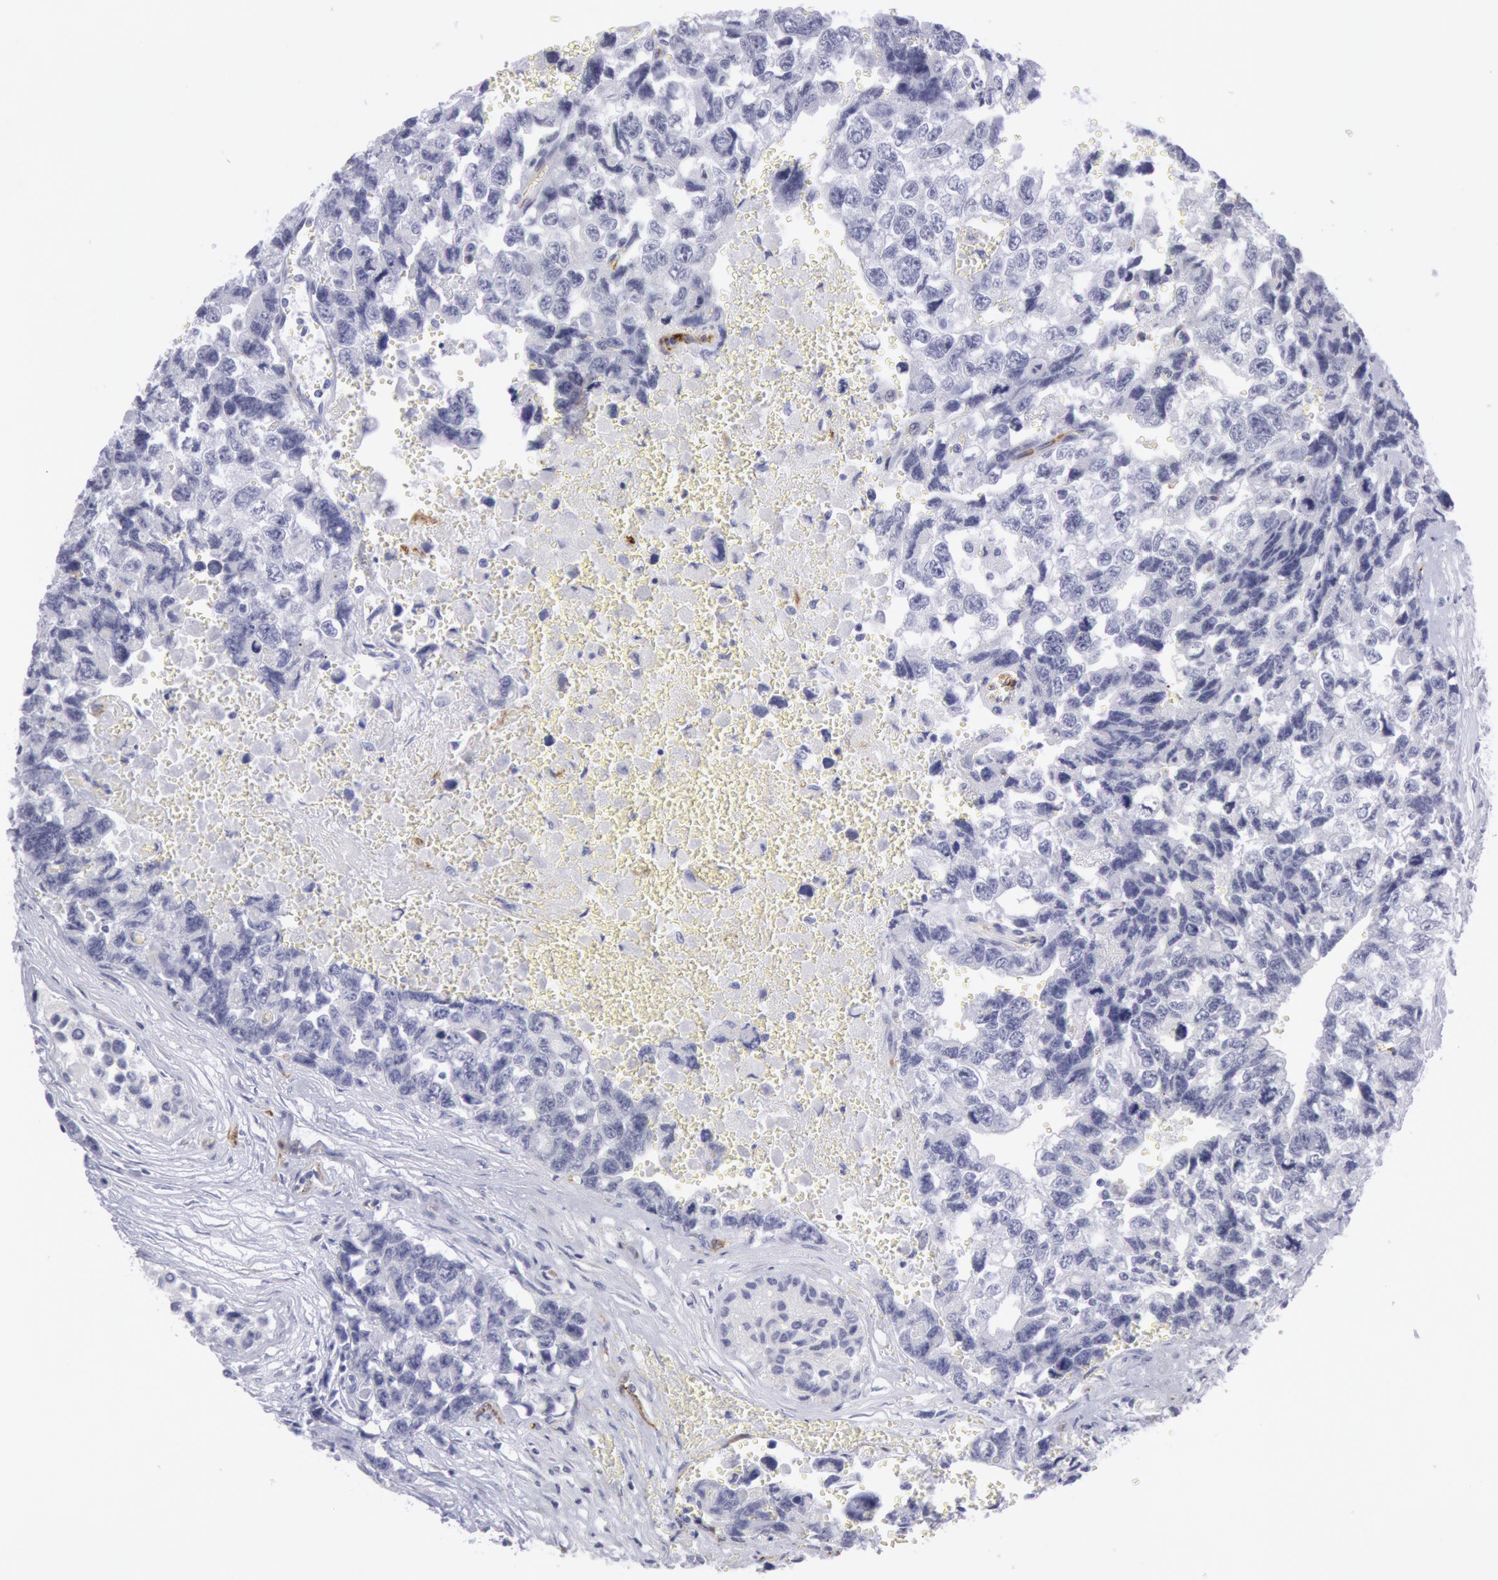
{"staining": {"intensity": "negative", "quantity": "none", "location": "none"}, "tissue": "testis cancer", "cell_type": "Tumor cells", "image_type": "cancer", "snomed": [{"axis": "morphology", "description": "Carcinoma, Embryonal, NOS"}, {"axis": "topography", "description": "Testis"}], "caption": "IHC image of testis cancer (embryonal carcinoma) stained for a protein (brown), which demonstrates no staining in tumor cells.", "gene": "CDH13", "patient": {"sex": "male", "age": 31}}